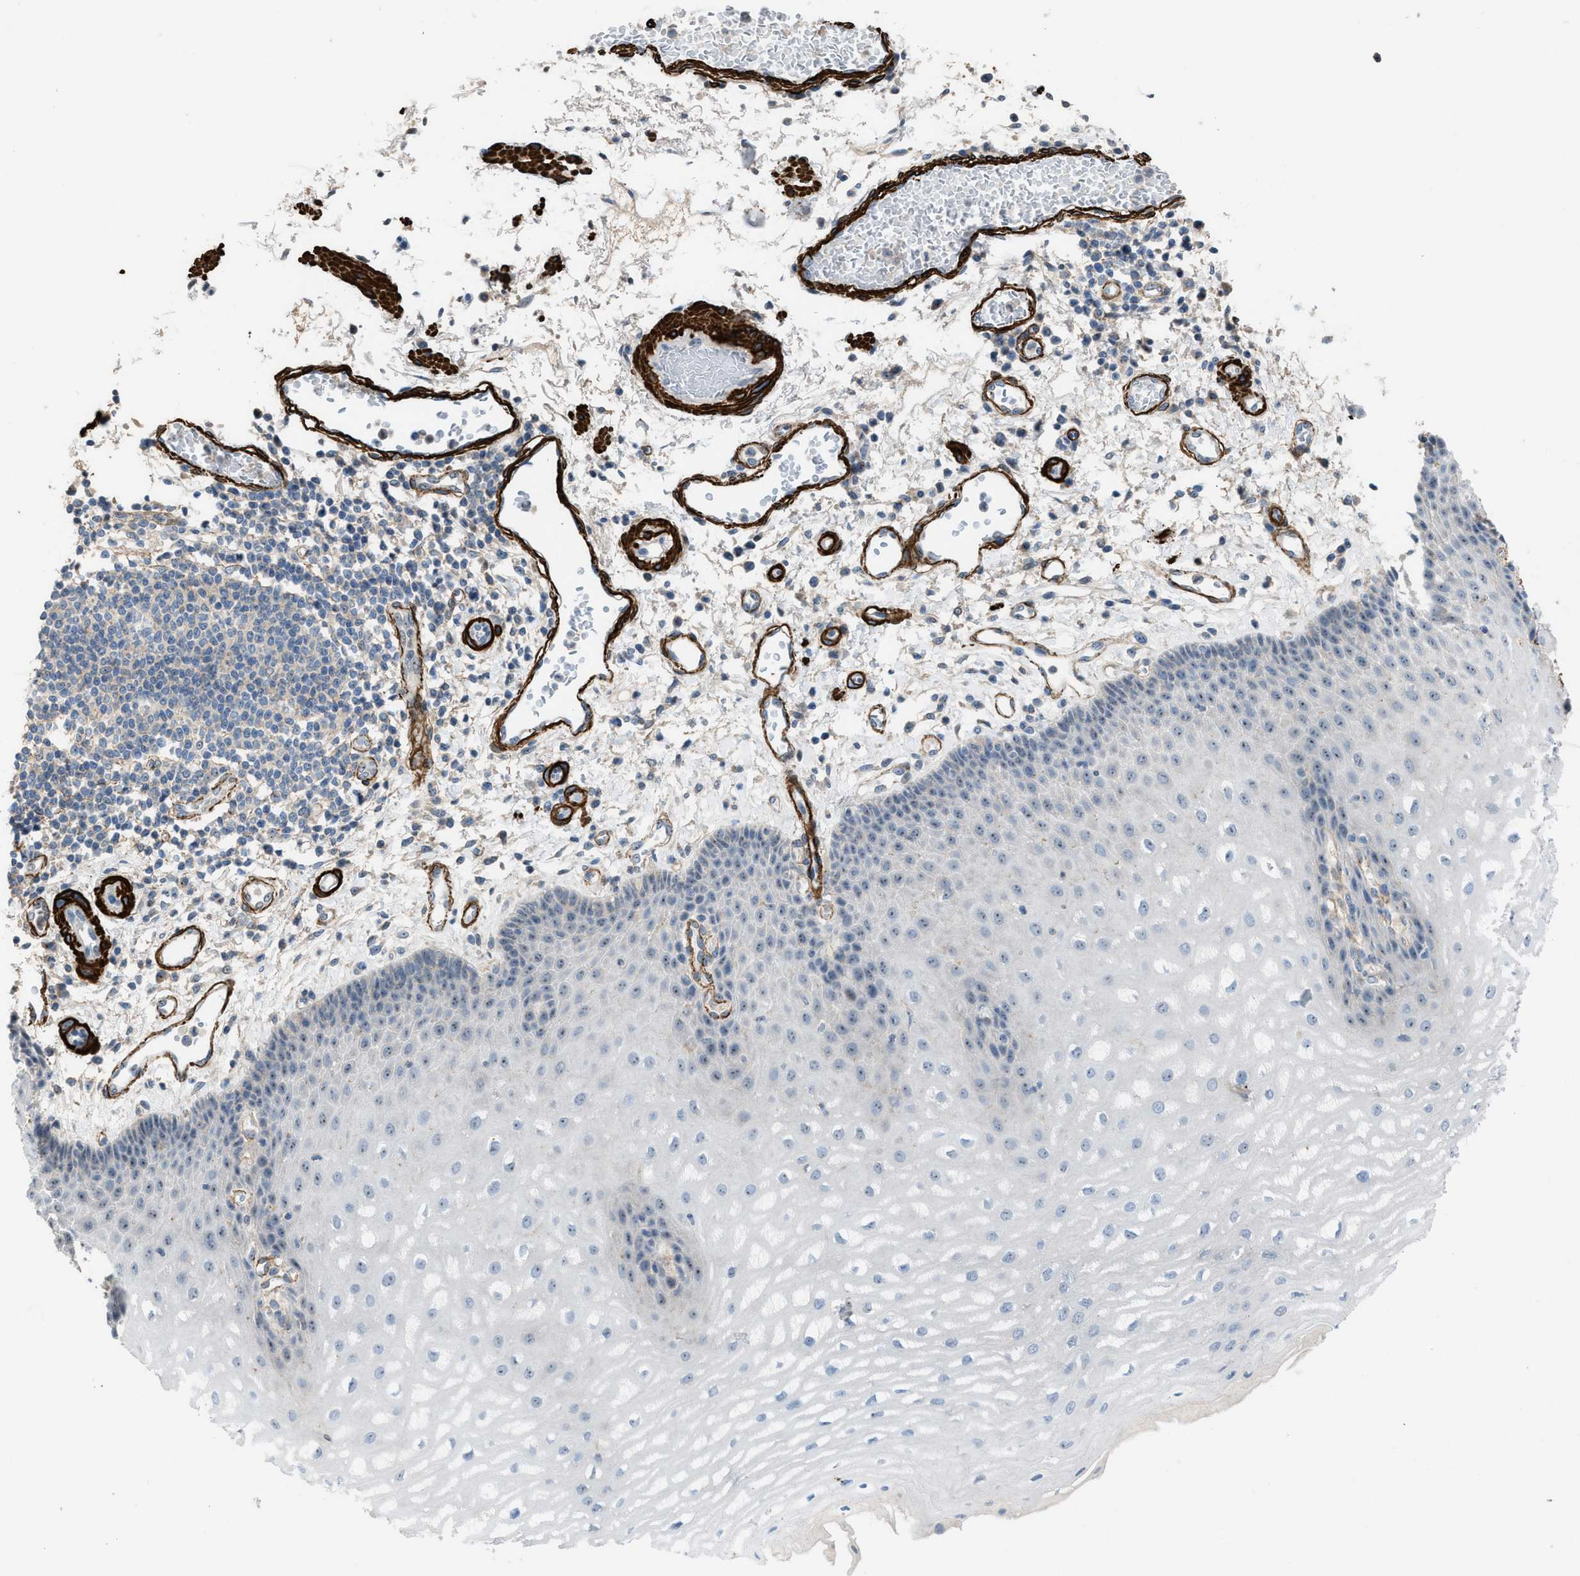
{"staining": {"intensity": "weak", "quantity": "25%-75%", "location": "nuclear"}, "tissue": "esophagus", "cell_type": "Squamous epithelial cells", "image_type": "normal", "snomed": [{"axis": "morphology", "description": "Normal tissue, NOS"}, {"axis": "topography", "description": "Esophagus"}], "caption": "Immunohistochemical staining of benign human esophagus shows low levels of weak nuclear staining in approximately 25%-75% of squamous epithelial cells.", "gene": "NQO2", "patient": {"sex": "male", "age": 54}}